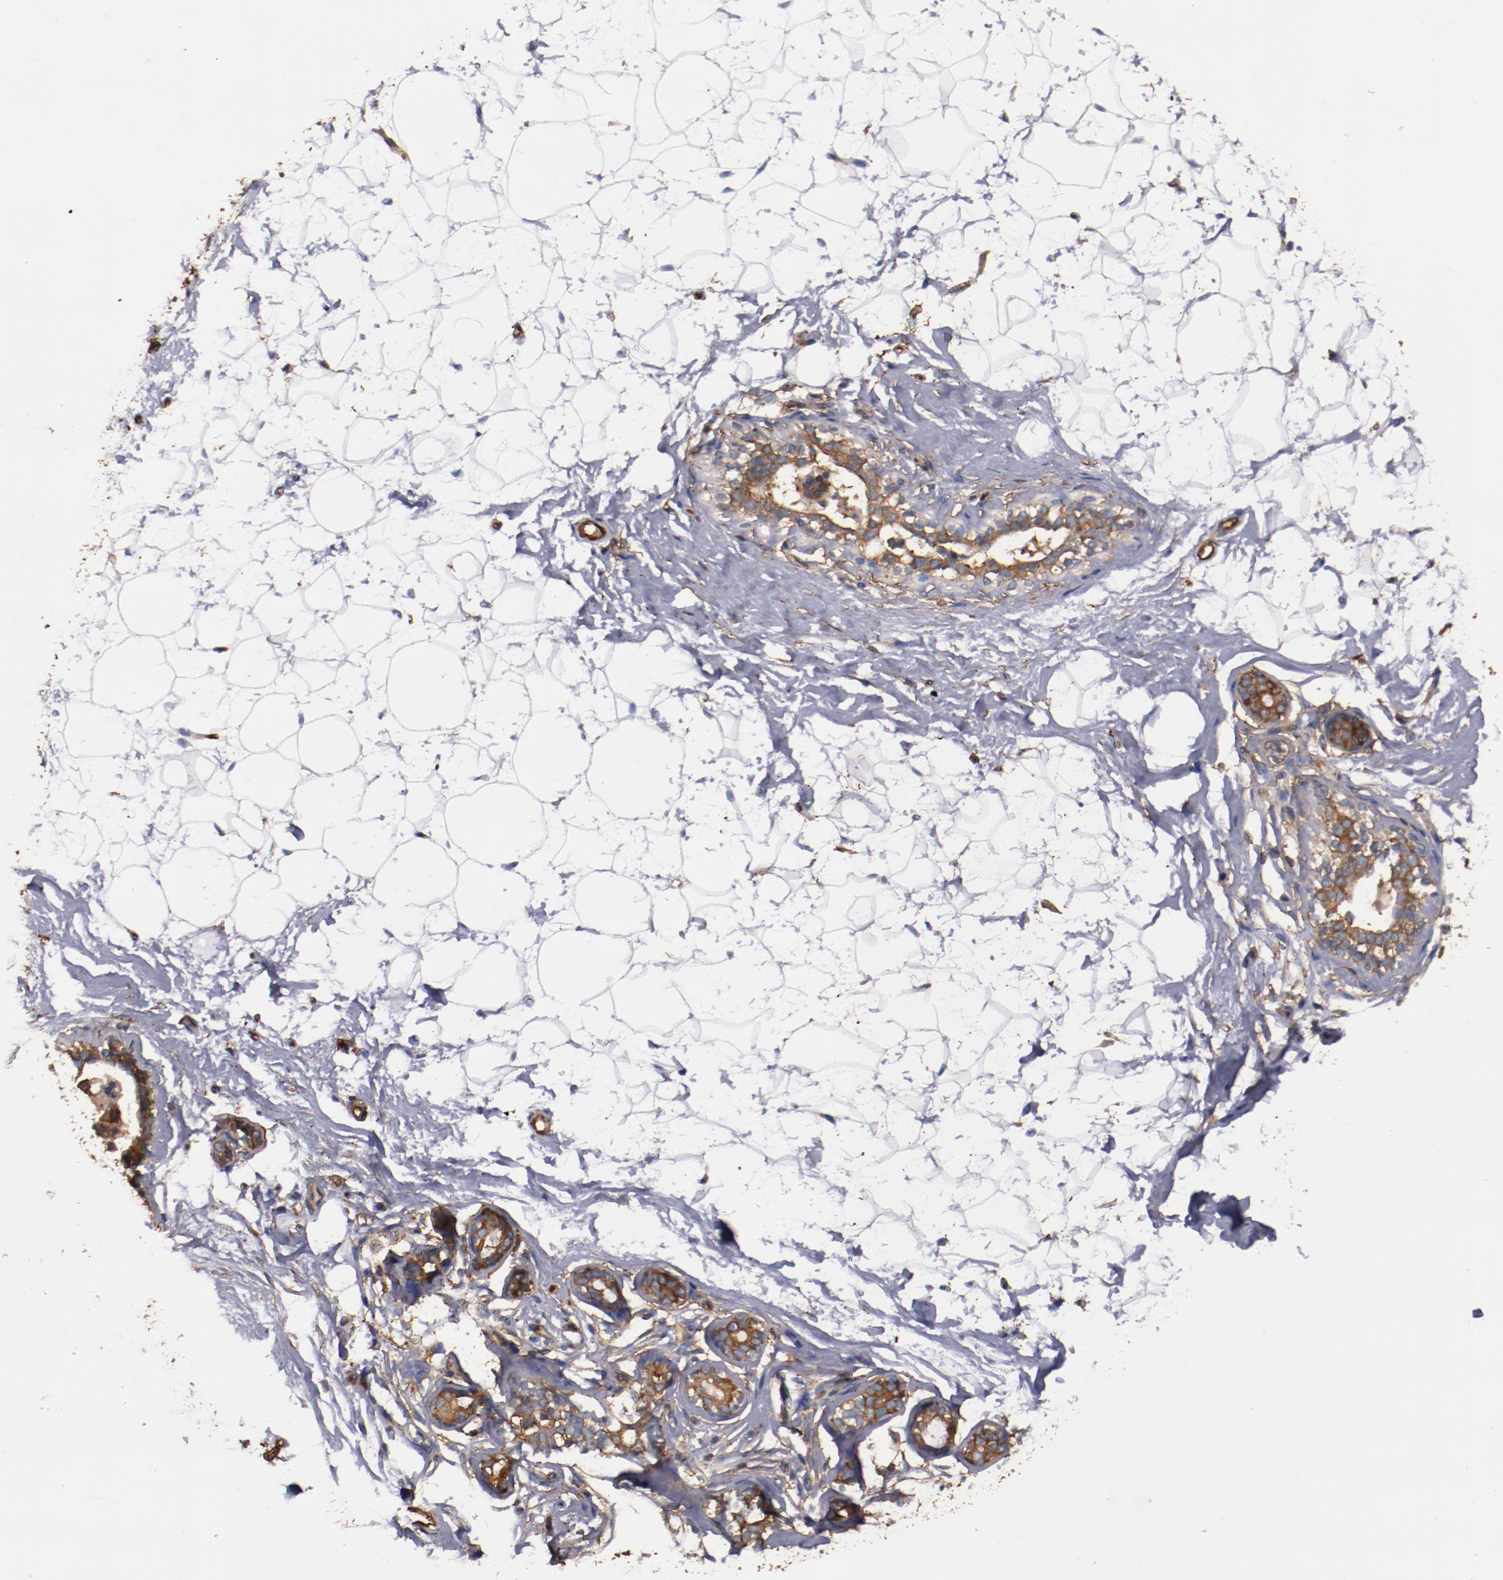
{"staining": {"intensity": "moderate", "quantity": "<25%", "location": "cytoplasmic/membranous"}, "tissue": "adipose tissue", "cell_type": "Adipocytes", "image_type": "normal", "snomed": [{"axis": "morphology", "description": "Normal tissue, NOS"}, {"axis": "topography", "description": "Breast"}], "caption": "High-magnification brightfield microscopy of unremarkable adipose tissue stained with DAB (3,3'-diaminobenzidine) (brown) and counterstained with hematoxylin (blue). adipocytes exhibit moderate cytoplasmic/membranous staining is seen in about<25% of cells. Using DAB (3,3'-diaminobenzidine) (brown) and hematoxylin (blue) stains, captured at high magnification using brightfield microscopy.", "gene": "TMOD3", "patient": {"sex": "female", "age": 22}}